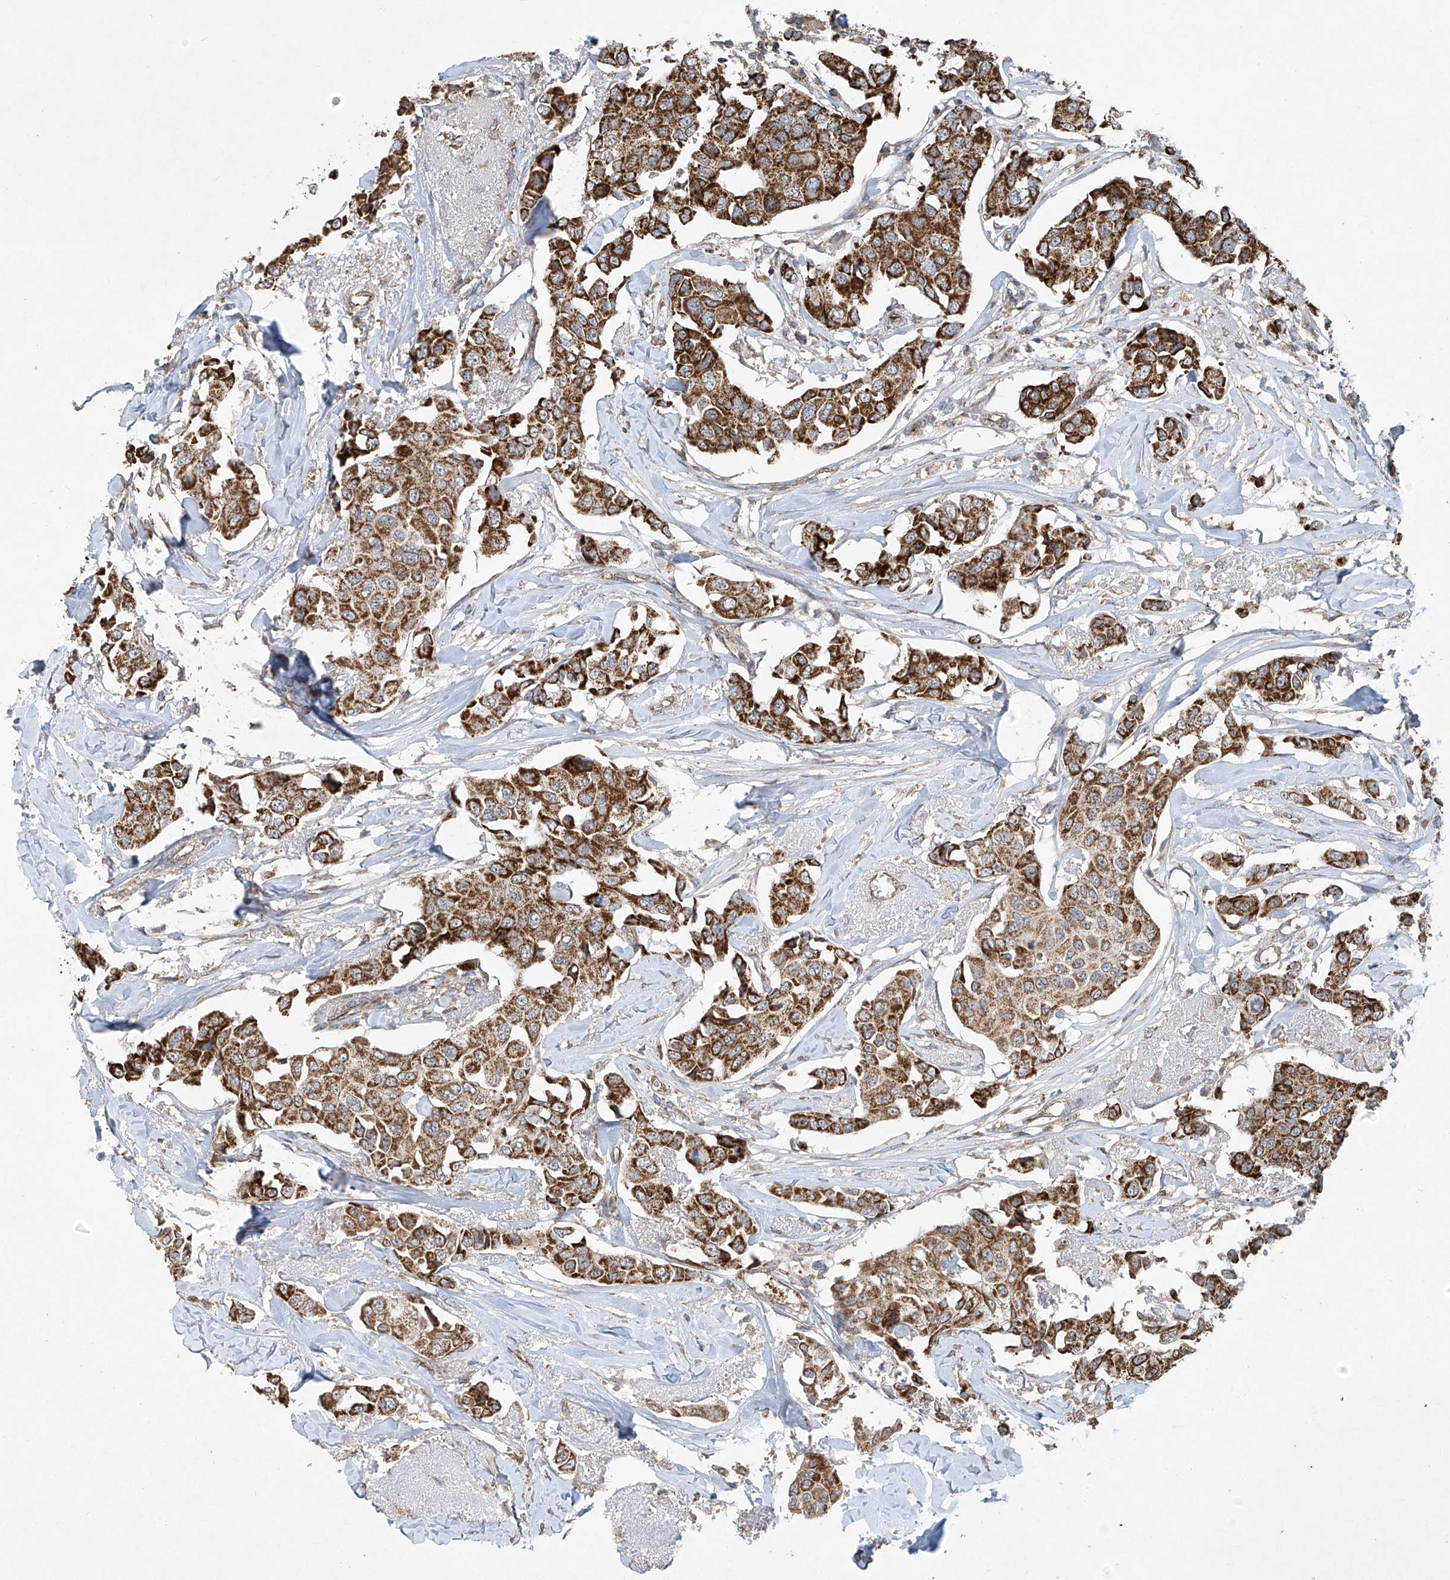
{"staining": {"intensity": "strong", "quantity": ">75%", "location": "cytoplasmic/membranous"}, "tissue": "breast cancer", "cell_type": "Tumor cells", "image_type": "cancer", "snomed": [{"axis": "morphology", "description": "Duct carcinoma"}, {"axis": "topography", "description": "Breast"}], "caption": "There is high levels of strong cytoplasmic/membranous staining in tumor cells of breast cancer (intraductal carcinoma), as demonstrated by immunohistochemical staining (brown color).", "gene": "UQCC1", "patient": {"sex": "female", "age": 80}}